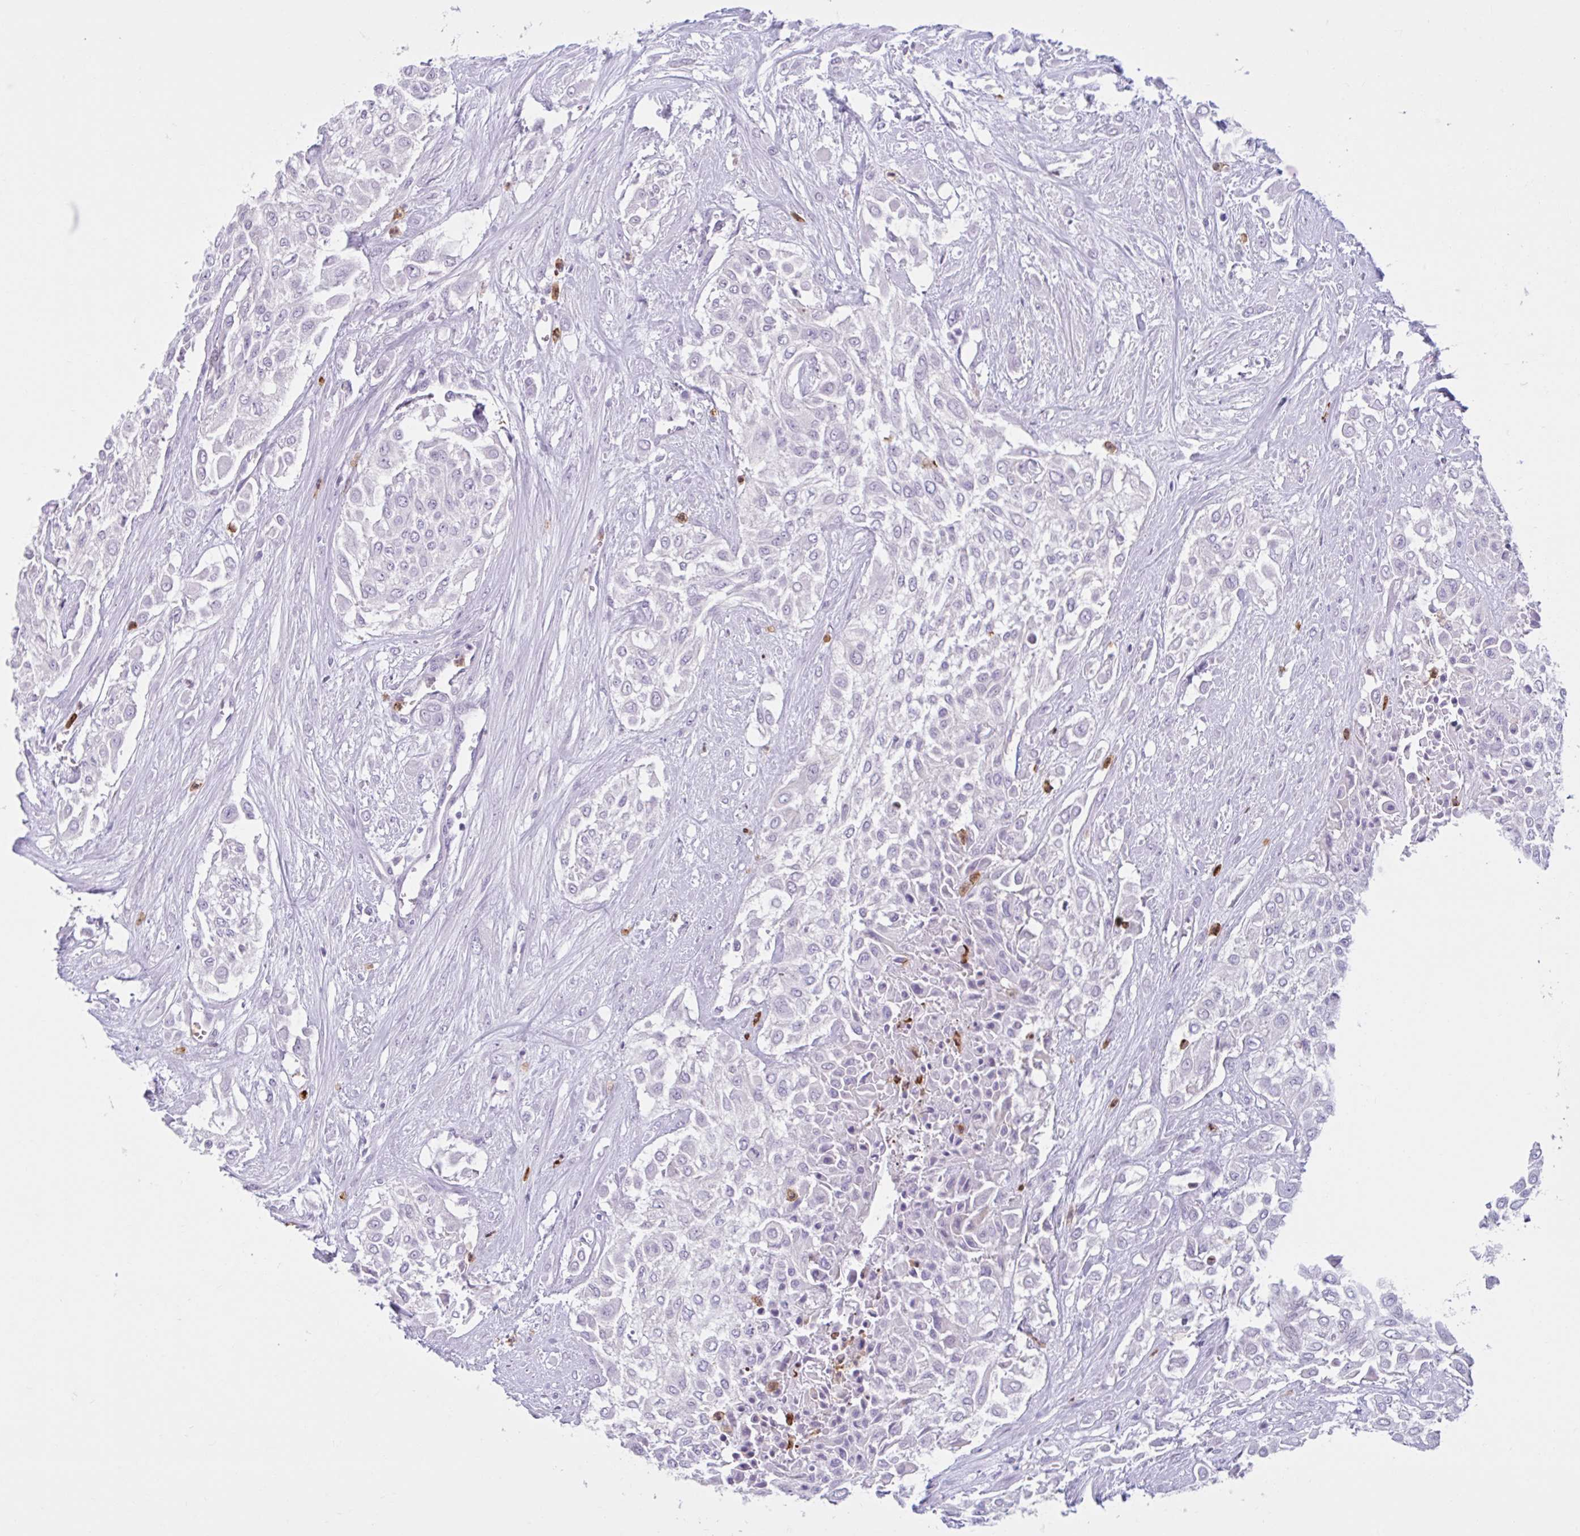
{"staining": {"intensity": "negative", "quantity": "none", "location": "none"}, "tissue": "urothelial cancer", "cell_type": "Tumor cells", "image_type": "cancer", "snomed": [{"axis": "morphology", "description": "Urothelial carcinoma, High grade"}, {"axis": "topography", "description": "Urinary bladder"}], "caption": "Immunohistochemistry (IHC) of urothelial cancer displays no positivity in tumor cells.", "gene": "CEP120", "patient": {"sex": "male", "age": 57}}